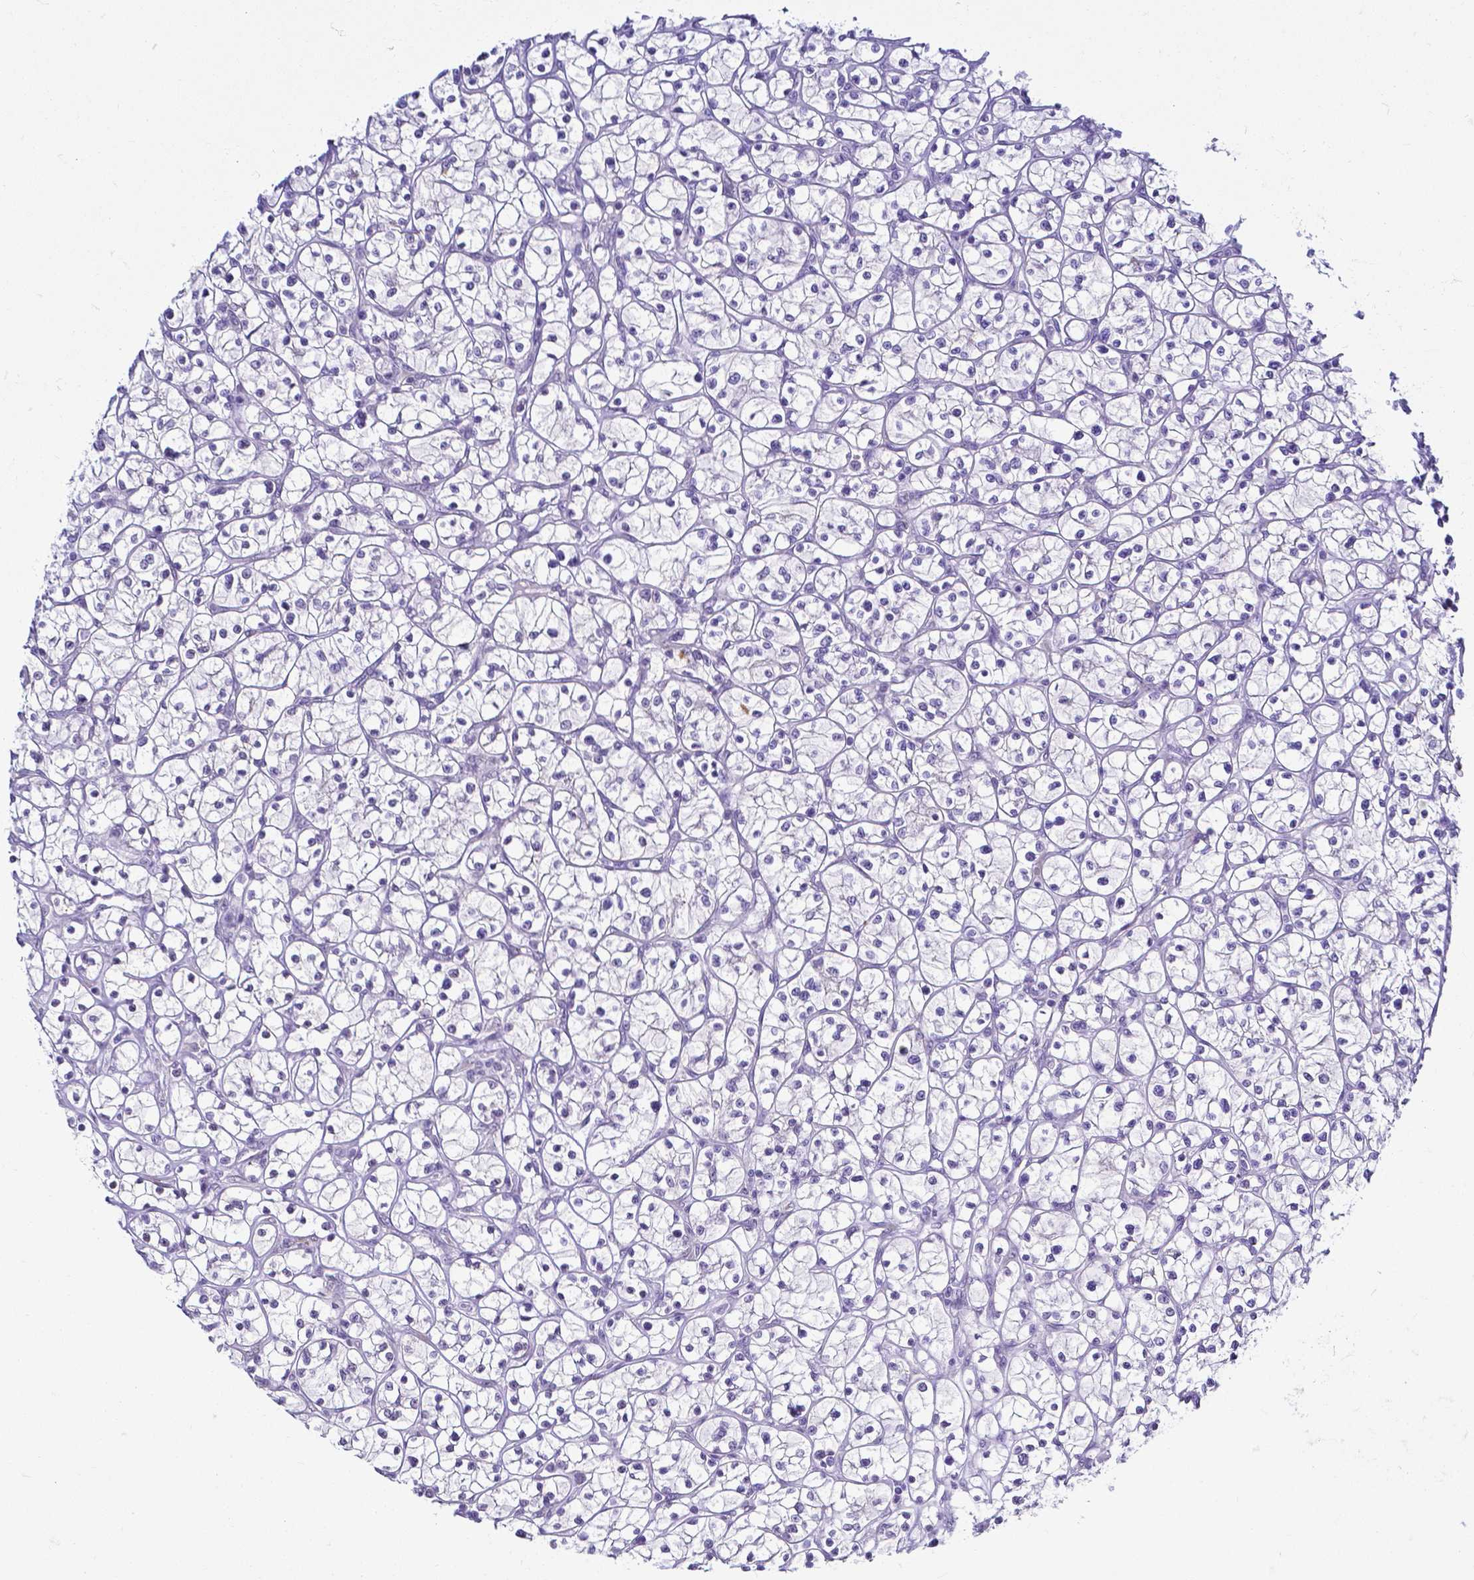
{"staining": {"intensity": "negative", "quantity": "none", "location": "none"}, "tissue": "renal cancer", "cell_type": "Tumor cells", "image_type": "cancer", "snomed": [{"axis": "morphology", "description": "Adenocarcinoma, NOS"}, {"axis": "topography", "description": "Kidney"}], "caption": "Renal adenocarcinoma was stained to show a protein in brown. There is no significant positivity in tumor cells.", "gene": "FAM83G", "patient": {"sex": "female", "age": 64}}